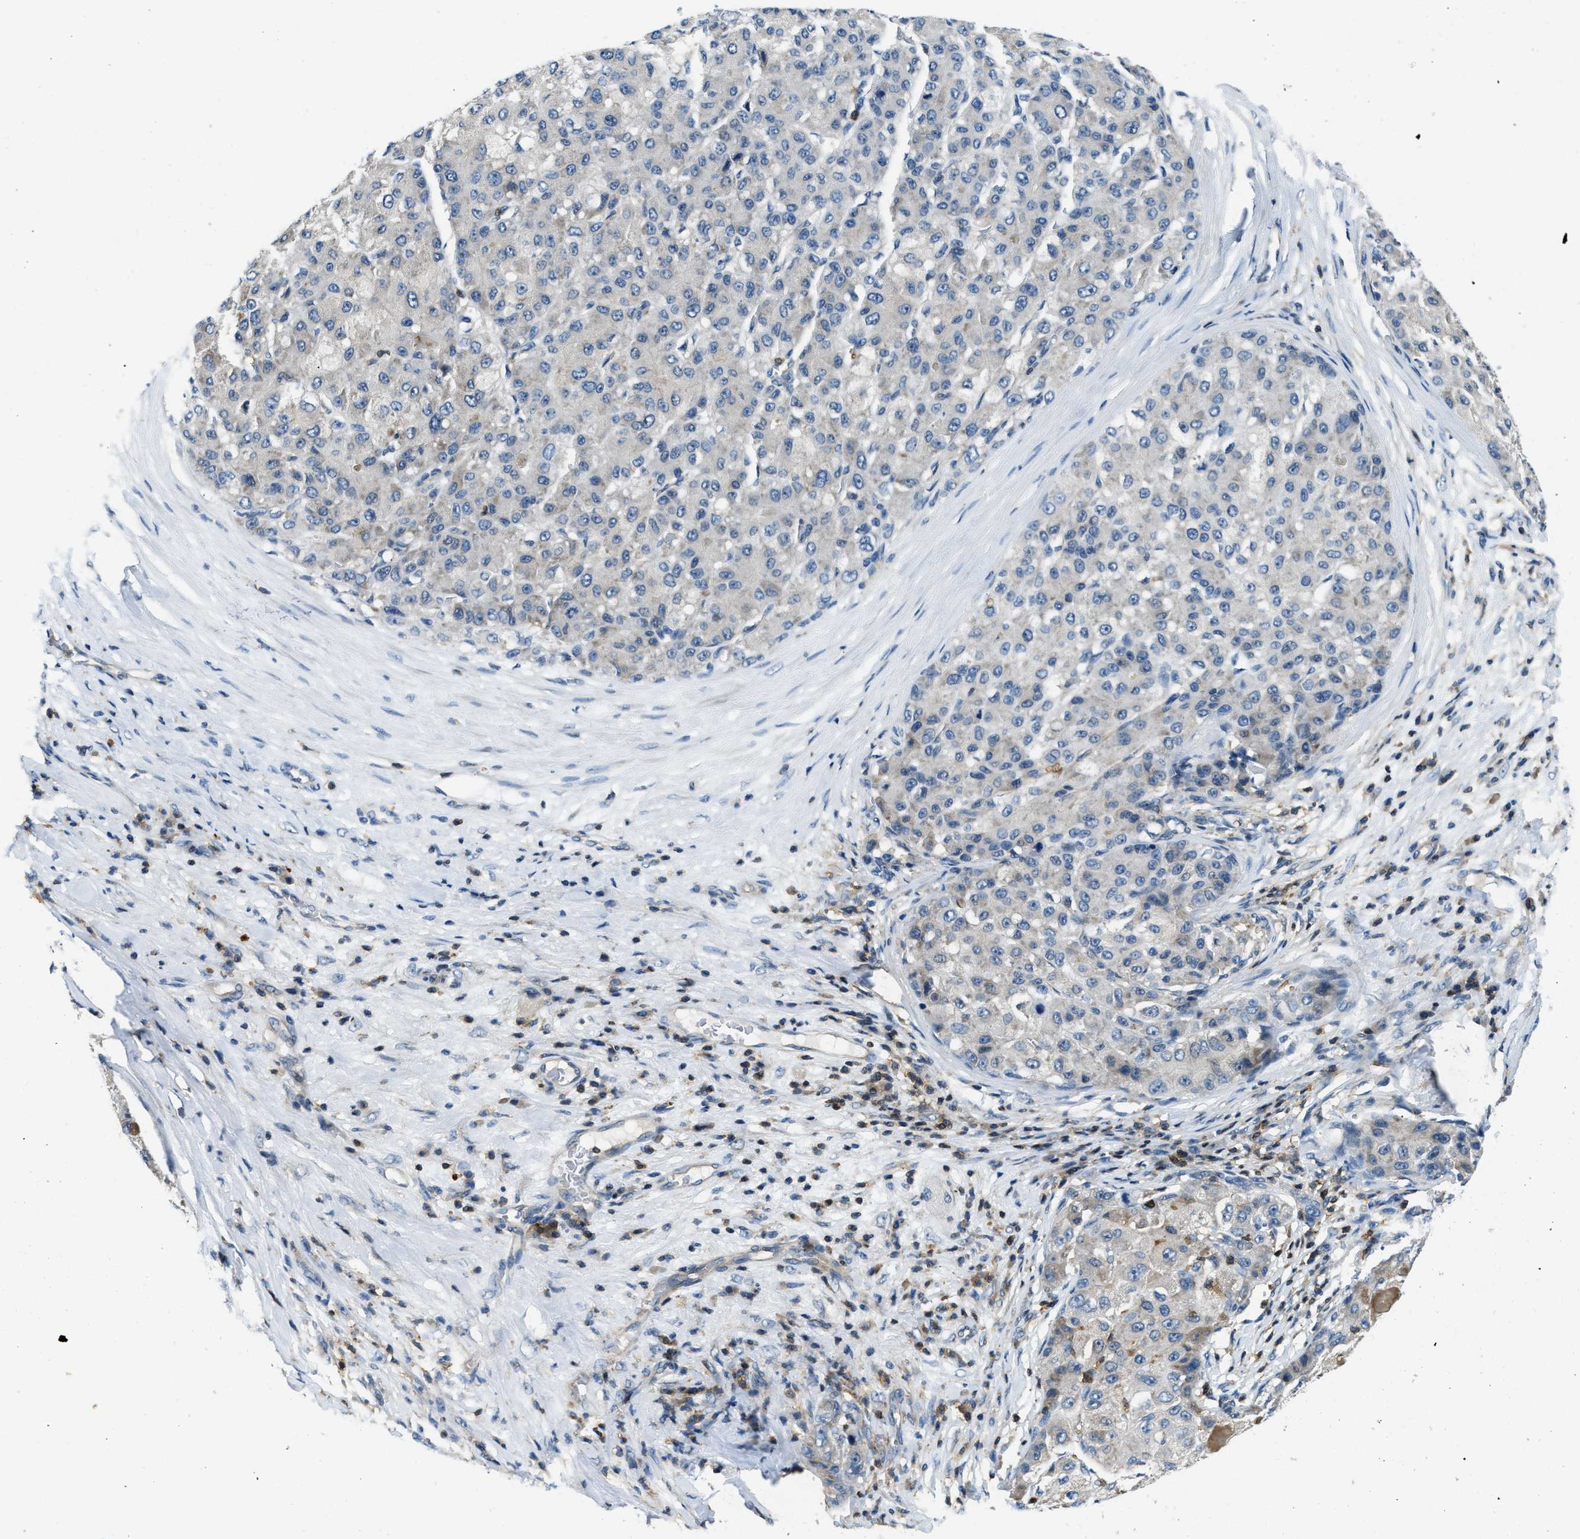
{"staining": {"intensity": "negative", "quantity": "none", "location": "none"}, "tissue": "liver cancer", "cell_type": "Tumor cells", "image_type": "cancer", "snomed": [{"axis": "morphology", "description": "Carcinoma, Hepatocellular, NOS"}, {"axis": "topography", "description": "Liver"}], "caption": "High power microscopy micrograph of an IHC micrograph of liver hepatocellular carcinoma, revealing no significant expression in tumor cells.", "gene": "MYO1G", "patient": {"sex": "male", "age": 80}}